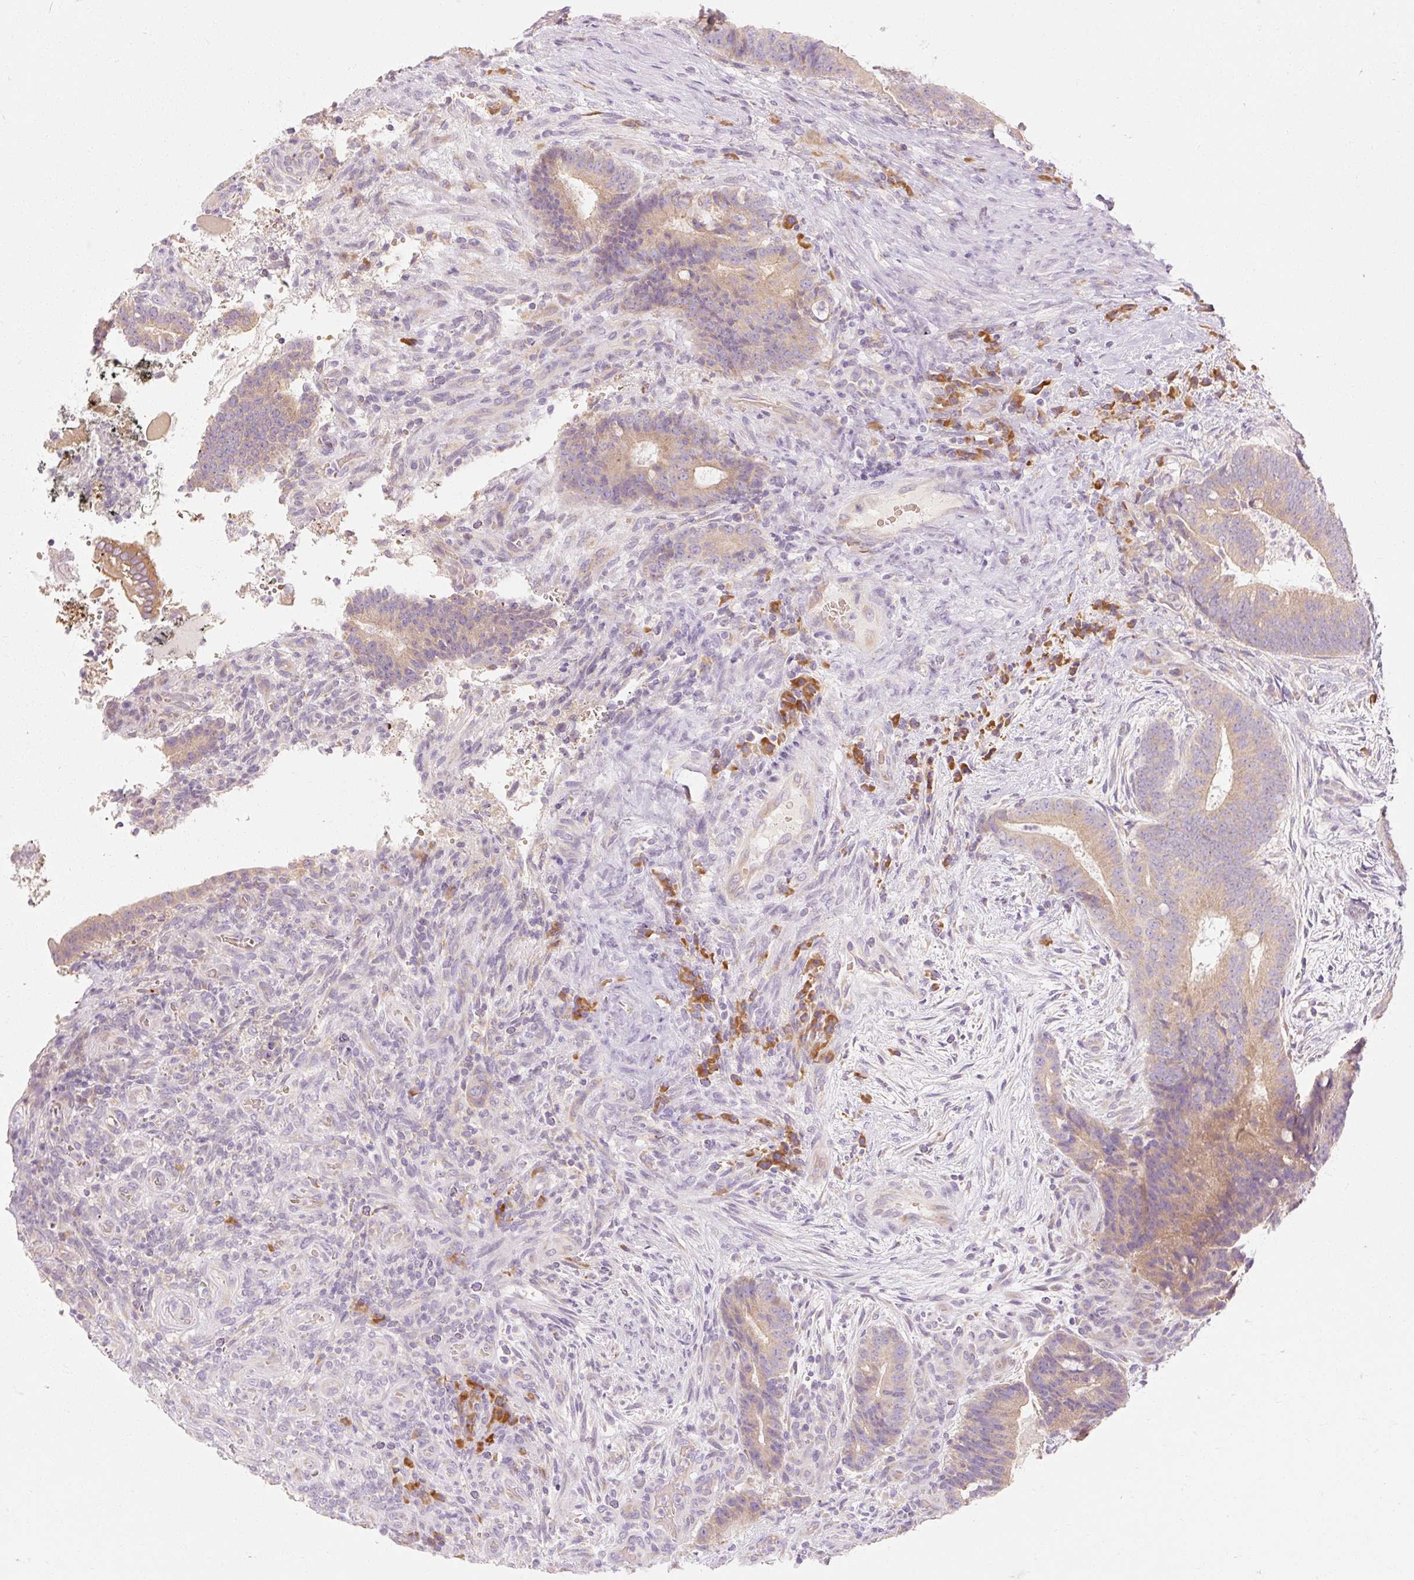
{"staining": {"intensity": "moderate", "quantity": ">75%", "location": "cytoplasmic/membranous"}, "tissue": "colorectal cancer", "cell_type": "Tumor cells", "image_type": "cancer", "snomed": [{"axis": "morphology", "description": "Adenocarcinoma, NOS"}, {"axis": "topography", "description": "Colon"}], "caption": "An immunohistochemistry (IHC) micrograph of tumor tissue is shown. Protein staining in brown highlights moderate cytoplasmic/membranous positivity in colorectal cancer within tumor cells.", "gene": "MYO1D", "patient": {"sex": "female", "age": 43}}